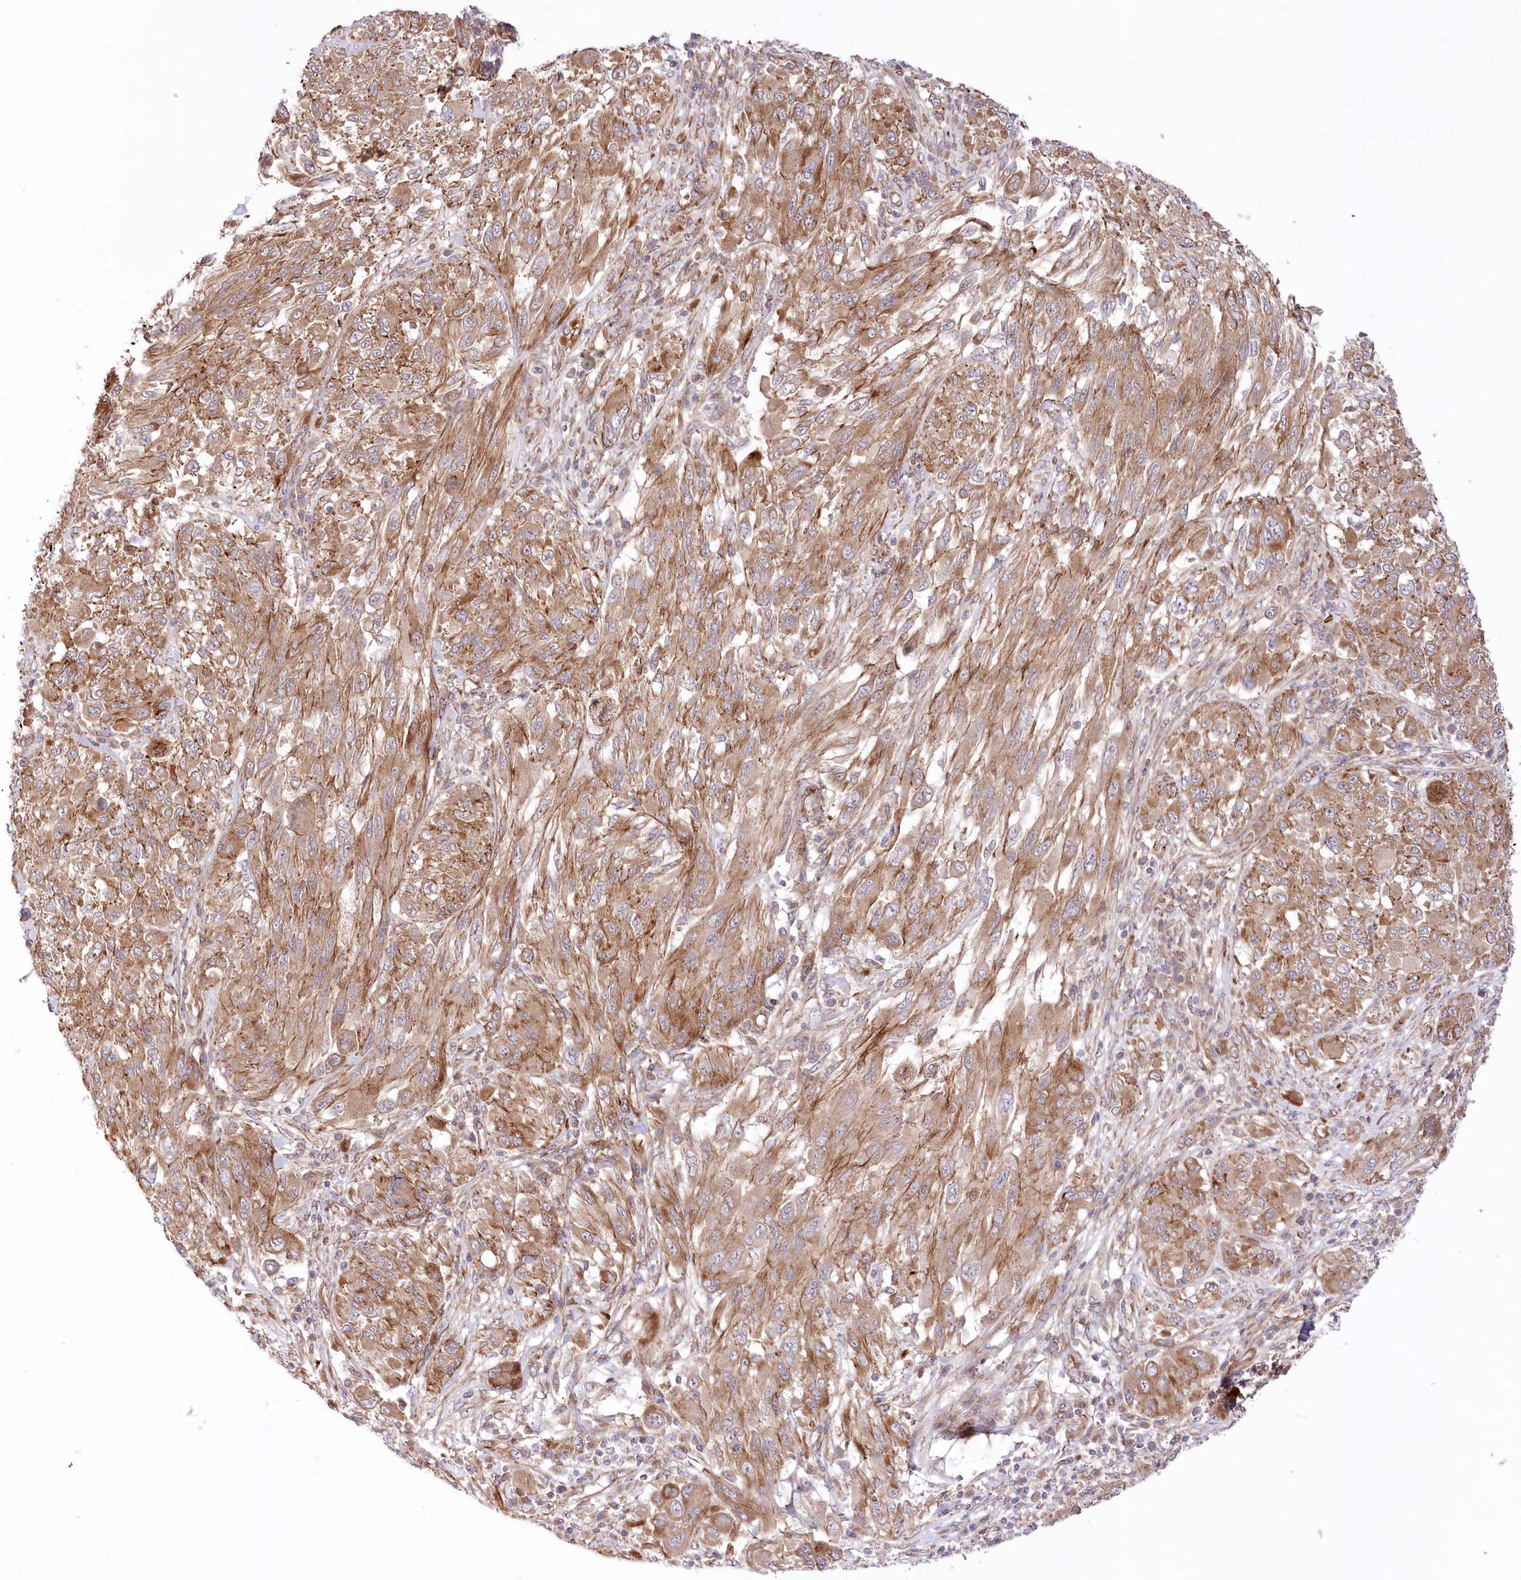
{"staining": {"intensity": "moderate", "quantity": ">75%", "location": "cytoplasmic/membranous"}, "tissue": "melanoma", "cell_type": "Tumor cells", "image_type": "cancer", "snomed": [{"axis": "morphology", "description": "Malignant melanoma, NOS"}, {"axis": "topography", "description": "Skin"}], "caption": "The micrograph shows immunohistochemical staining of melanoma. There is moderate cytoplasmic/membranous positivity is seen in approximately >75% of tumor cells.", "gene": "TRUB1", "patient": {"sex": "female", "age": 91}}